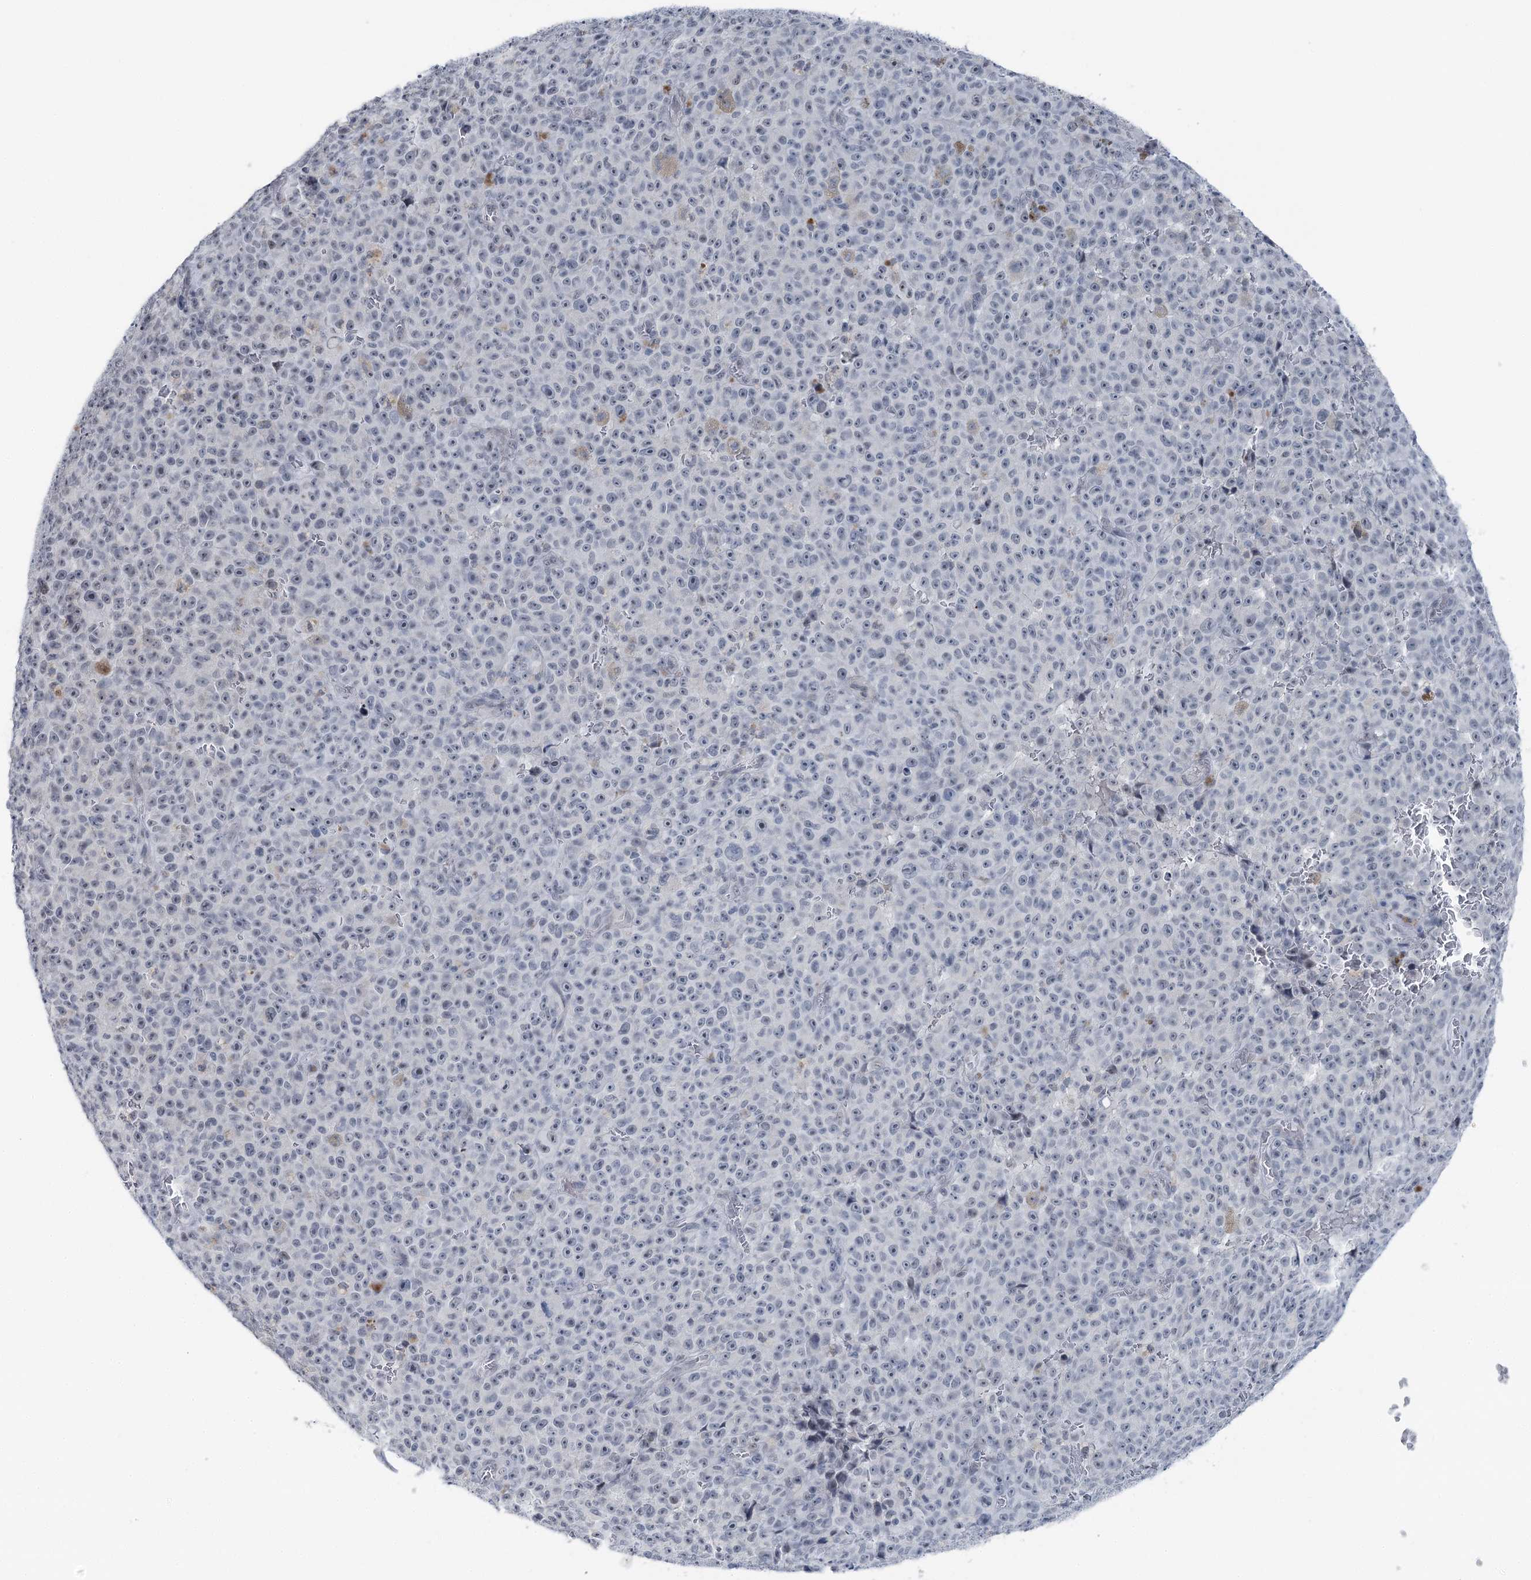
{"staining": {"intensity": "negative", "quantity": "none", "location": "none"}, "tissue": "melanoma", "cell_type": "Tumor cells", "image_type": "cancer", "snomed": [{"axis": "morphology", "description": "Malignant melanoma, NOS"}, {"axis": "topography", "description": "Skin"}], "caption": "IHC micrograph of neoplastic tissue: melanoma stained with DAB (3,3'-diaminobenzidine) shows no significant protein staining in tumor cells.", "gene": "STEEP1", "patient": {"sex": "female", "age": 82}}